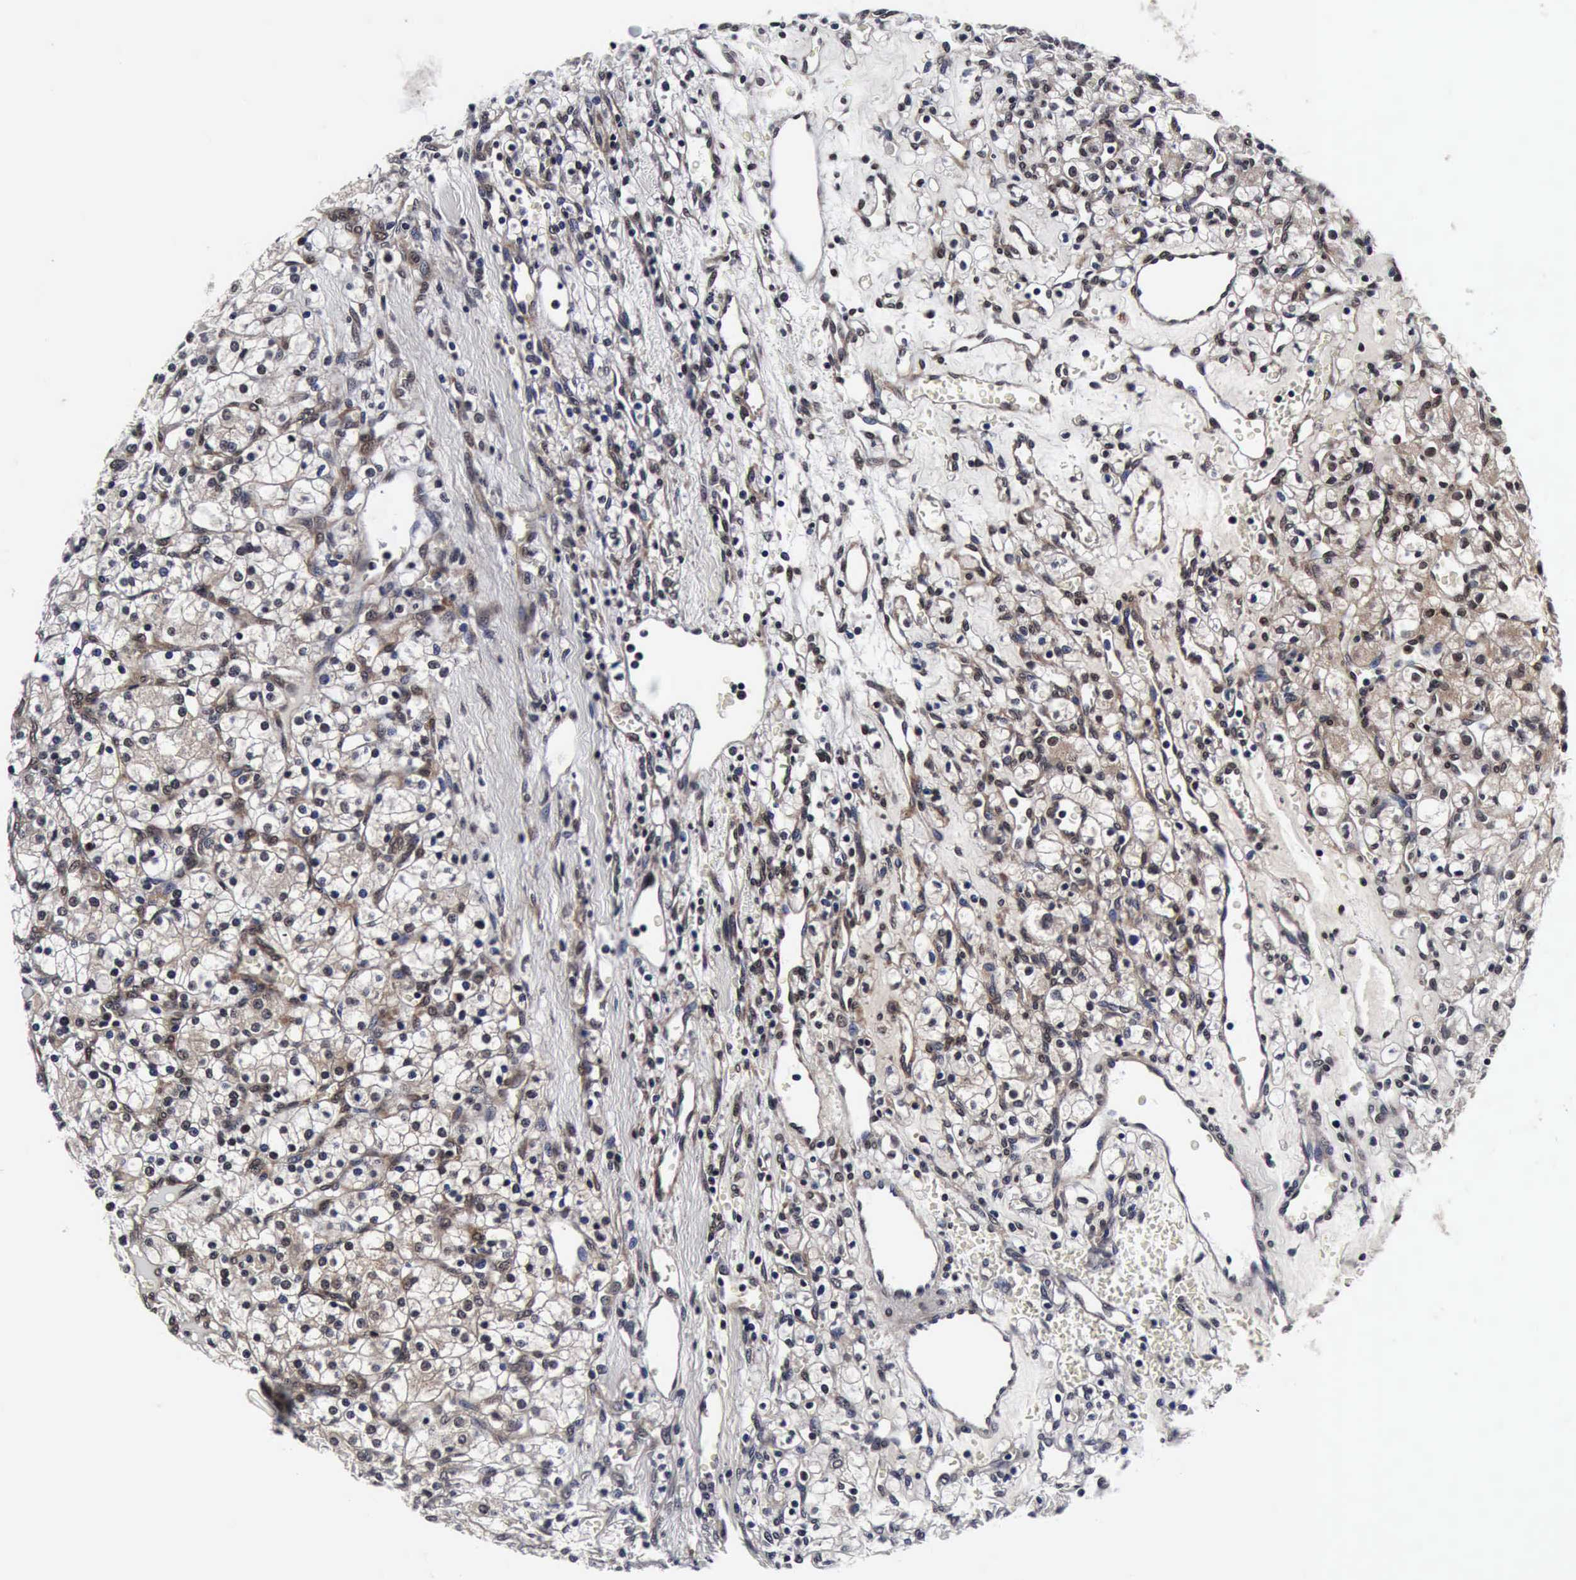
{"staining": {"intensity": "negative", "quantity": "none", "location": "none"}, "tissue": "renal cancer", "cell_type": "Tumor cells", "image_type": "cancer", "snomed": [{"axis": "morphology", "description": "Adenocarcinoma, NOS"}, {"axis": "topography", "description": "Kidney"}], "caption": "Renal adenocarcinoma was stained to show a protein in brown. There is no significant expression in tumor cells.", "gene": "UBC", "patient": {"sex": "female", "age": 62}}